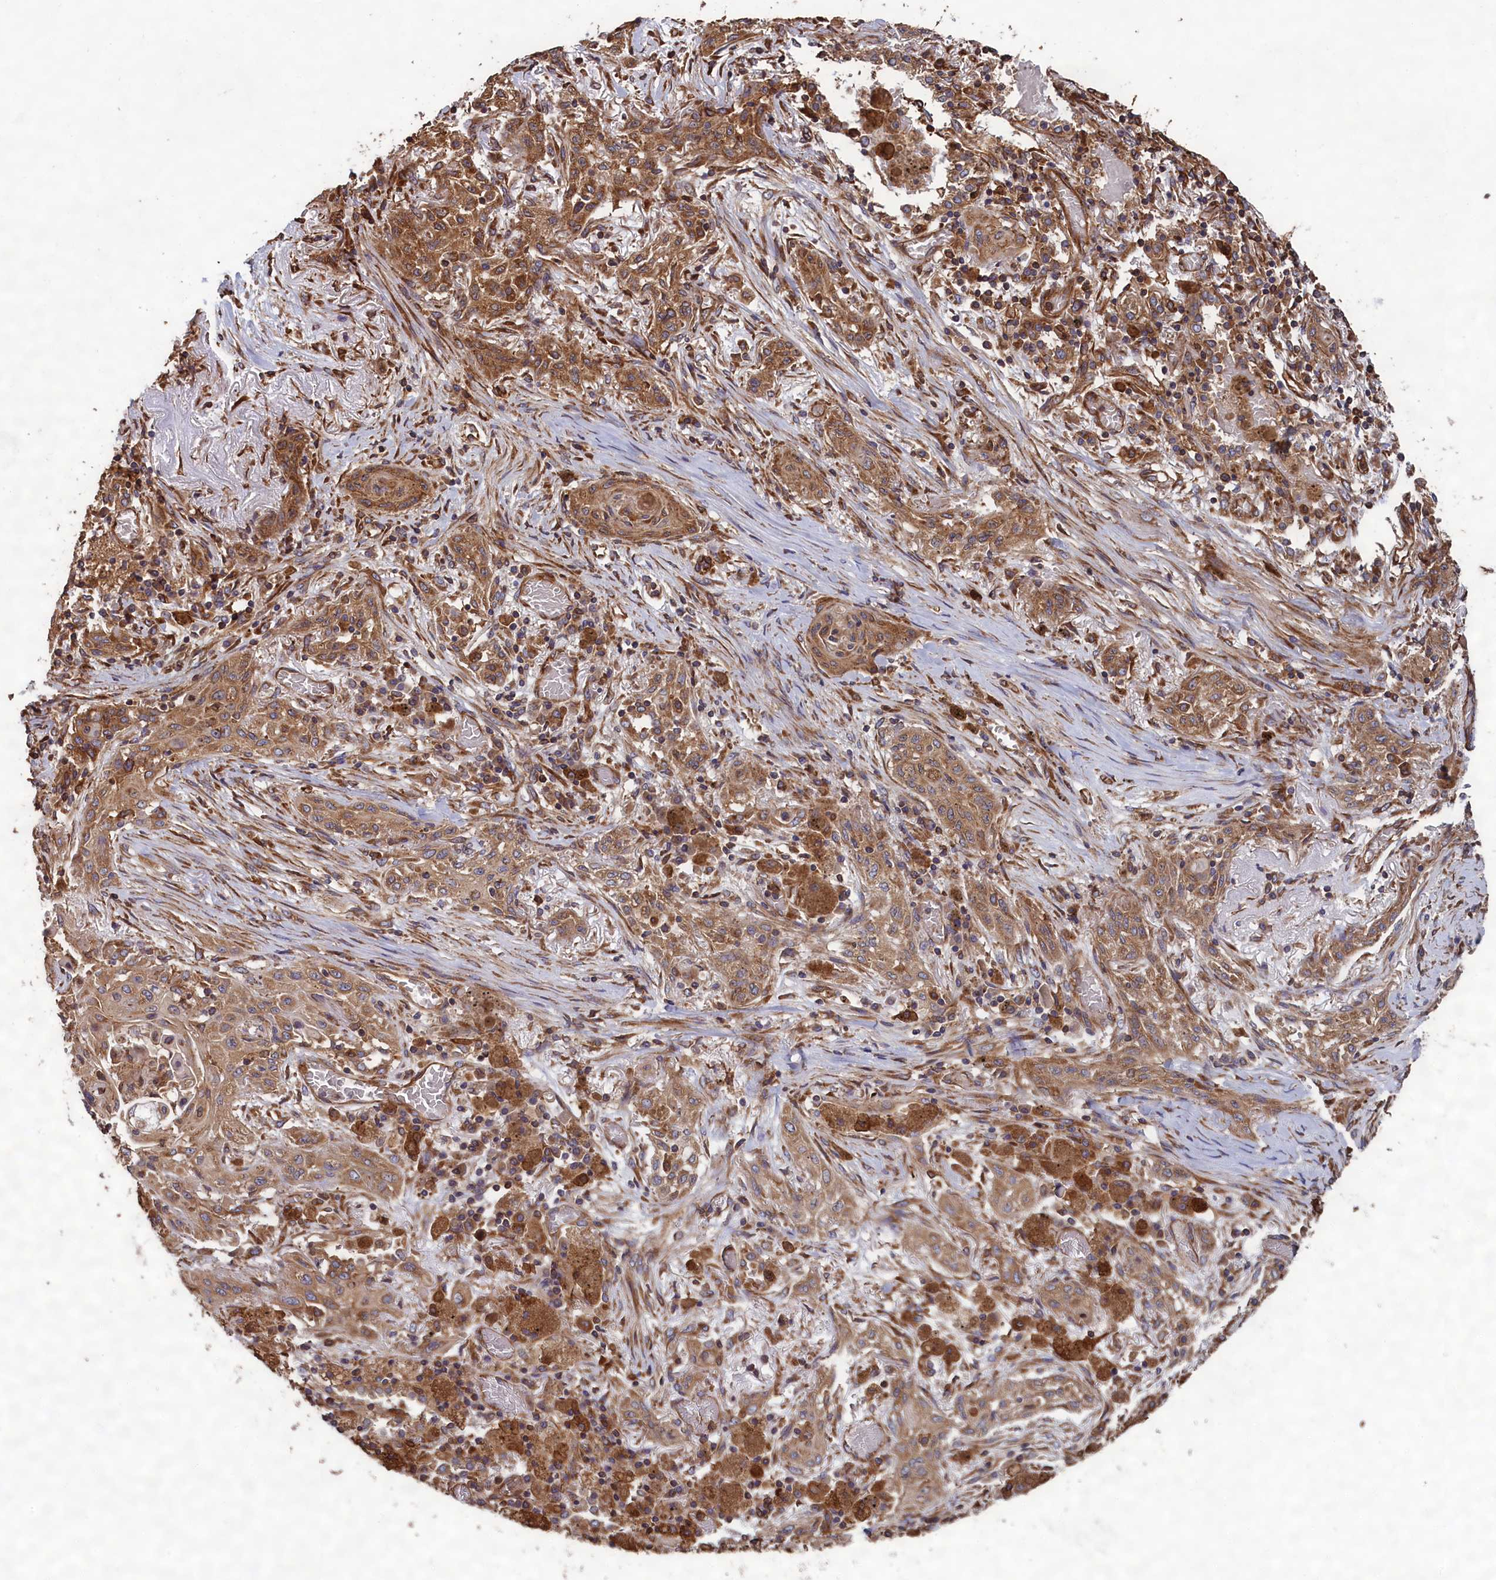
{"staining": {"intensity": "moderate", "quantity": ">75%", "location": "cytoplasmic/membranous"}, "tissue": "lung cancer", "cell_type": "Tumor cells", "image_type": "cancer", "snomed": [{"axis": "morphology", "description": "Squamous cell carcinoma, NOS"}, {"axis": "topography", "description": "Lung"}], "caption": "Tumor cells demonstrate moderate cytoplasmic/membranous positivity in about >75% of cells in lung cancer (squamous cell carcinoma).", "gene": "CCDC124", "patient": {"sex": "female", "age": 47}}